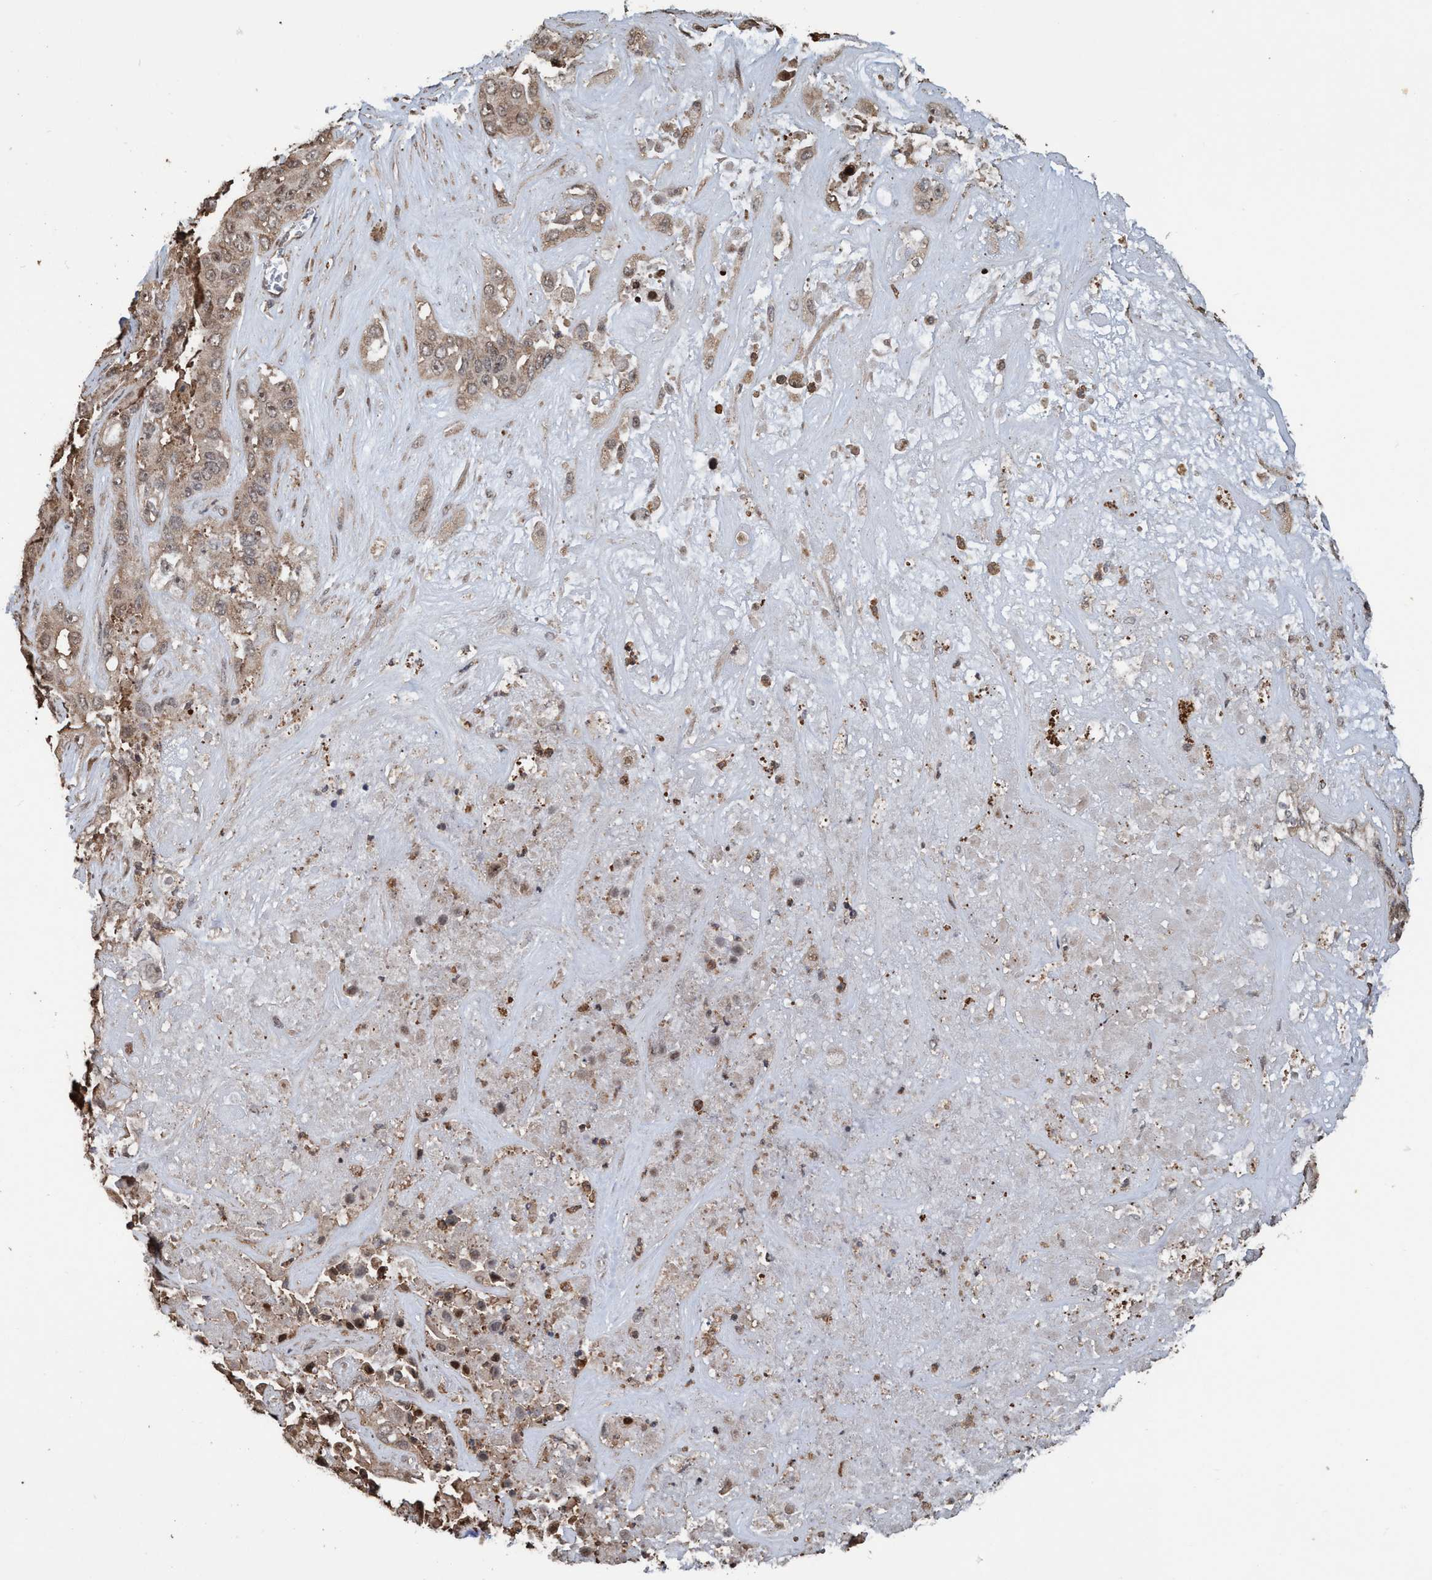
{"staining": {"intensity": "weak", "quantity": ">75%", "location": "cytoplasmic/membranous,nuclear"}, "tissue": "liver cancer", "cell_type": "Tumor cells", "image_type": "cancer", "snomed": [{"axis": "morphology", "description": "Cholangiocarcinoma"}, {"axis": "topography", "description": "Liver"}], "caption": "The histopathology image shows a brown stain indicating the presence of a protein in the cytoplasmic/membranous and nuclear of tumor cells in liver cancer (cholangiocarcinoma).", "gene": "TRPC7", "patient": {"sex": "female", "age": 52}}